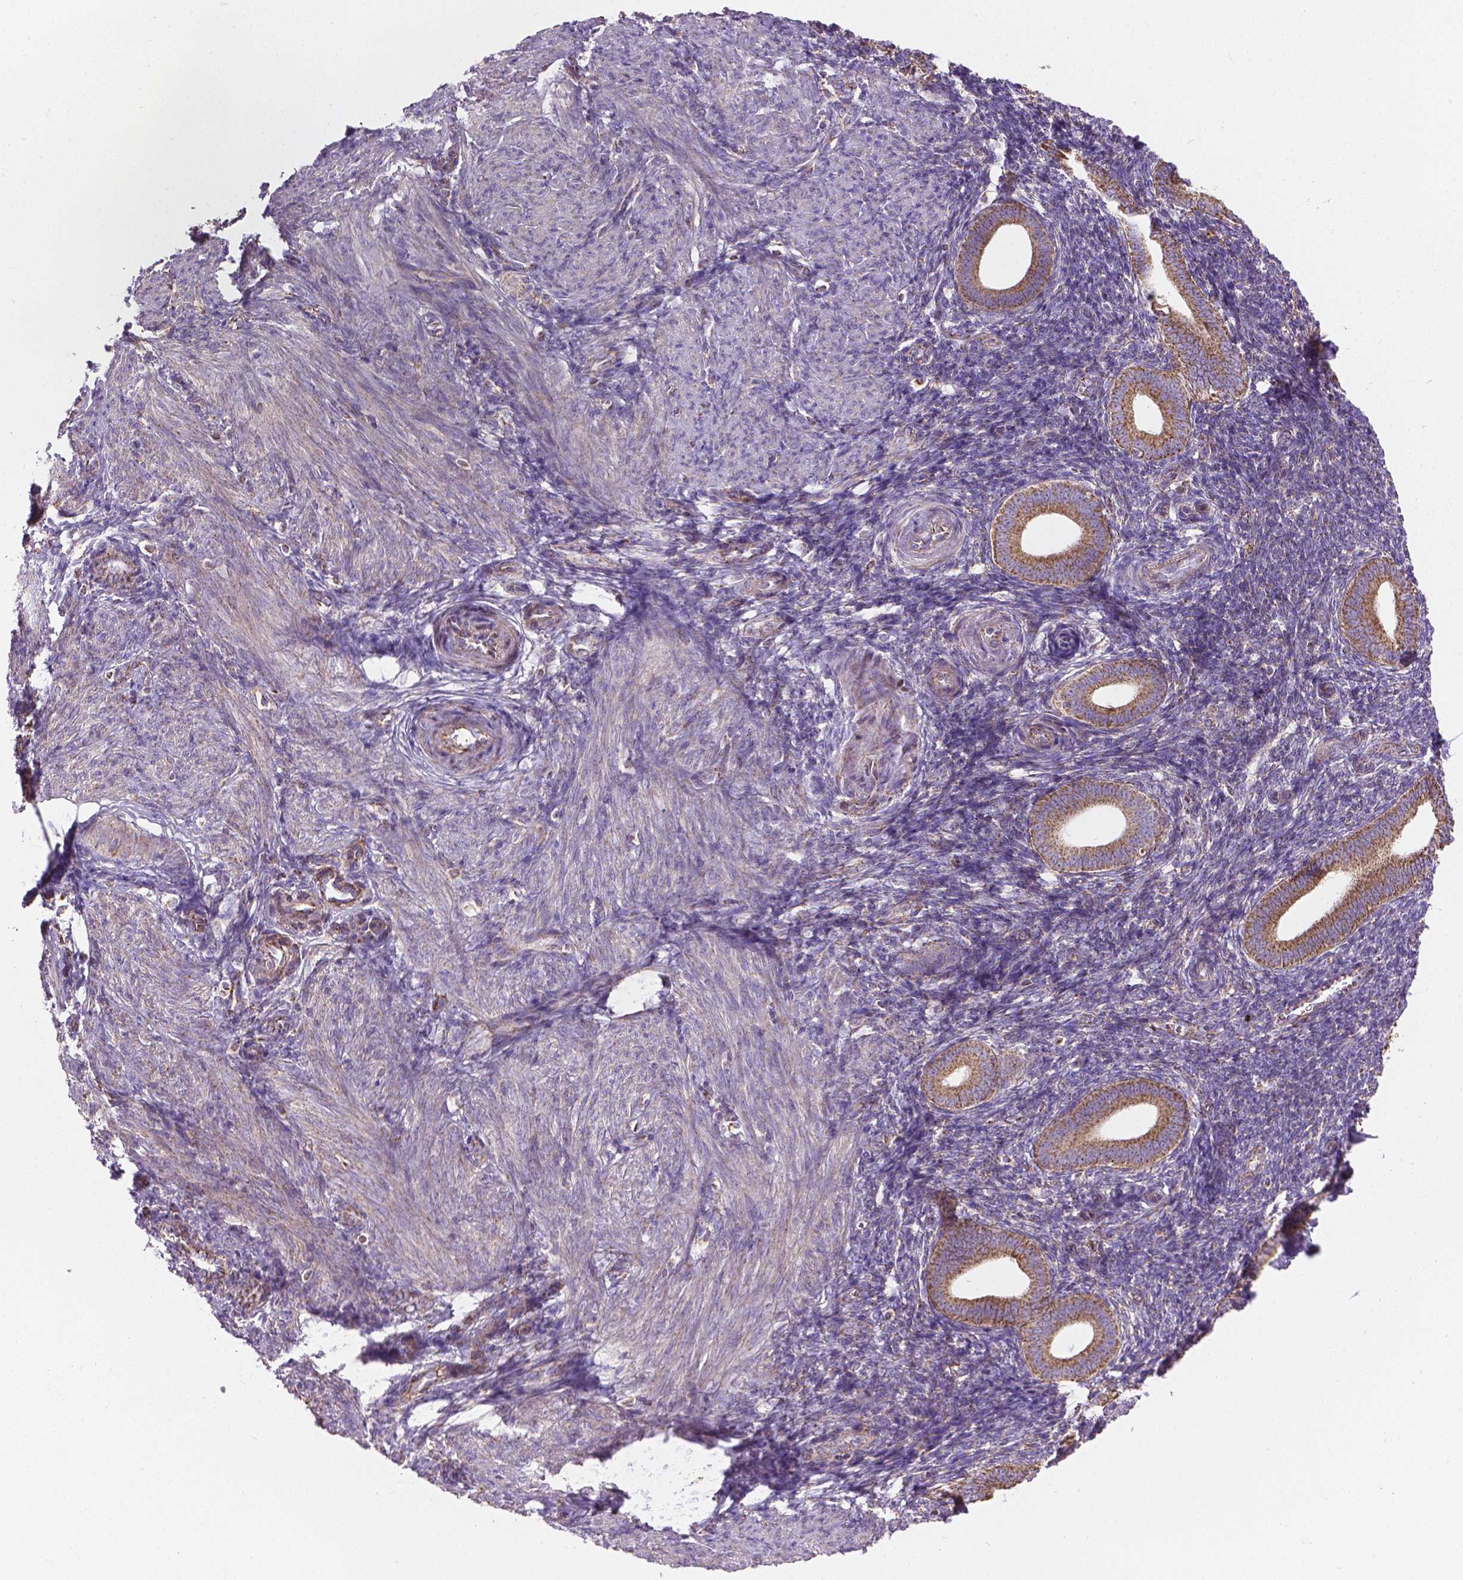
{"staining": {"intensity": "moderate", "quantity": "25%-75%", "location": "cytoplasmic/membranous"}, "tissue": "endometrium", "cell_type": "Cells in endometrial stroma", "image_type": "normal", "snomed": [{"axis": "morphology", "description": "Normal tissue, NOS"}, {"axis": "topography", "description": "Endometrium"}], "caption": "Immunohistochemistry (IHC) micrograph of normal endometrium stained for a protein (brown), which shows medium levels of moderate cytoplasmic/membranous positivity in approximately 25%-75% of cells in endometrial stroma.", "gene": "PIBF1", "patient": {"sex": "female", "age": 25}}